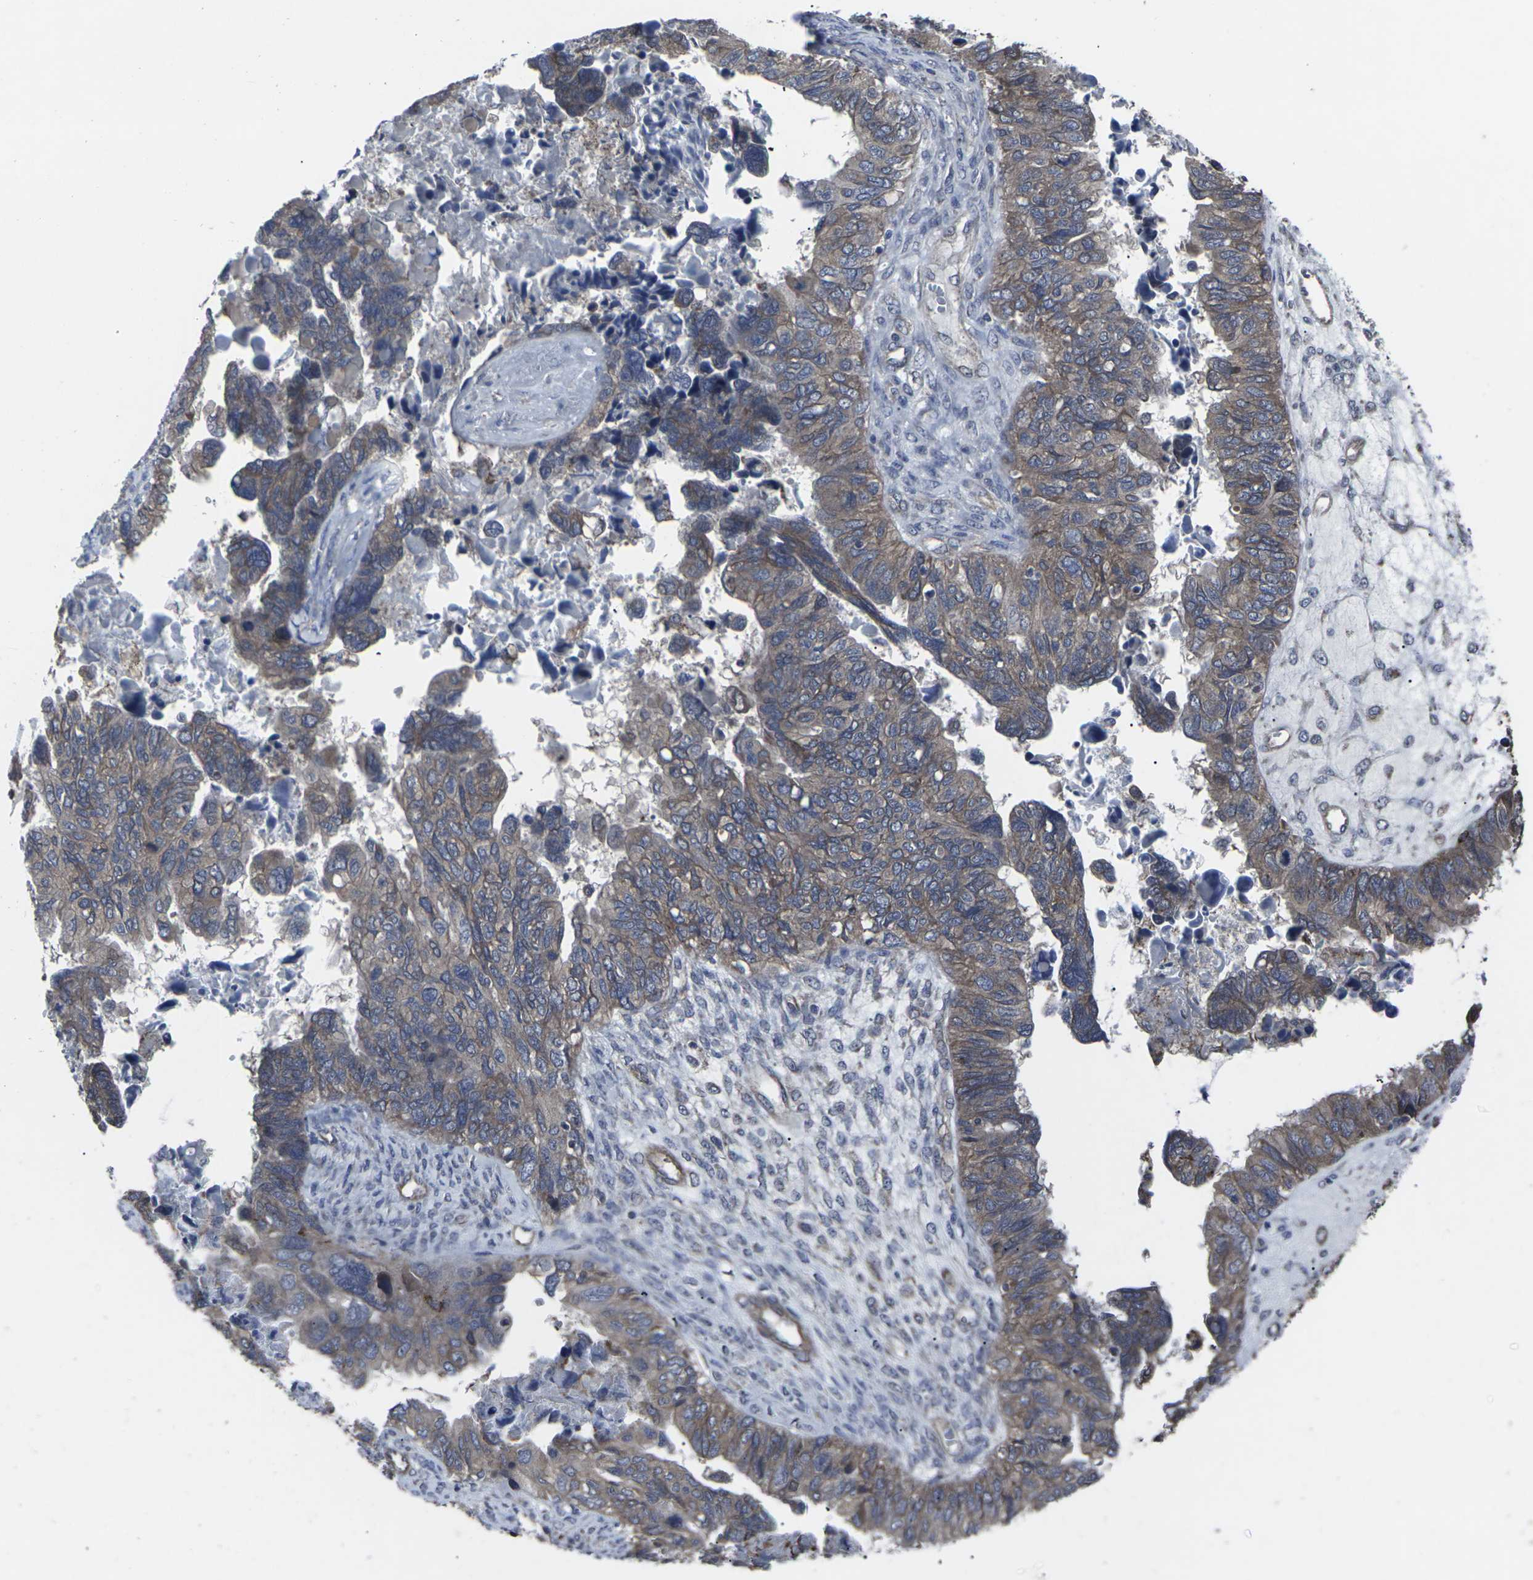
{"staining": {"intensity": "moderate", "quantity": ">75%", "location": "cytoplasmic/membranous"}, "tissue": "ovarian cancer", "cell_type": "Tumor cells", "image_type": "cancer", "snomed": [{"axis": "morphology", "description": "Cystadenocarcinoma, serous, NOS"}, {"axis": "topography", "description": "Ovary"}], "caption": "Protein expression analysis of ovarian cancer displays moderate cytoplasmic/membranous positivity in about >75% of tumor cells. (brown staining indicates protein expression, while blue staining denotes nuclei).", "gene": "MAPKAPK2", "patient": {"sex": "female", "age": 79}}